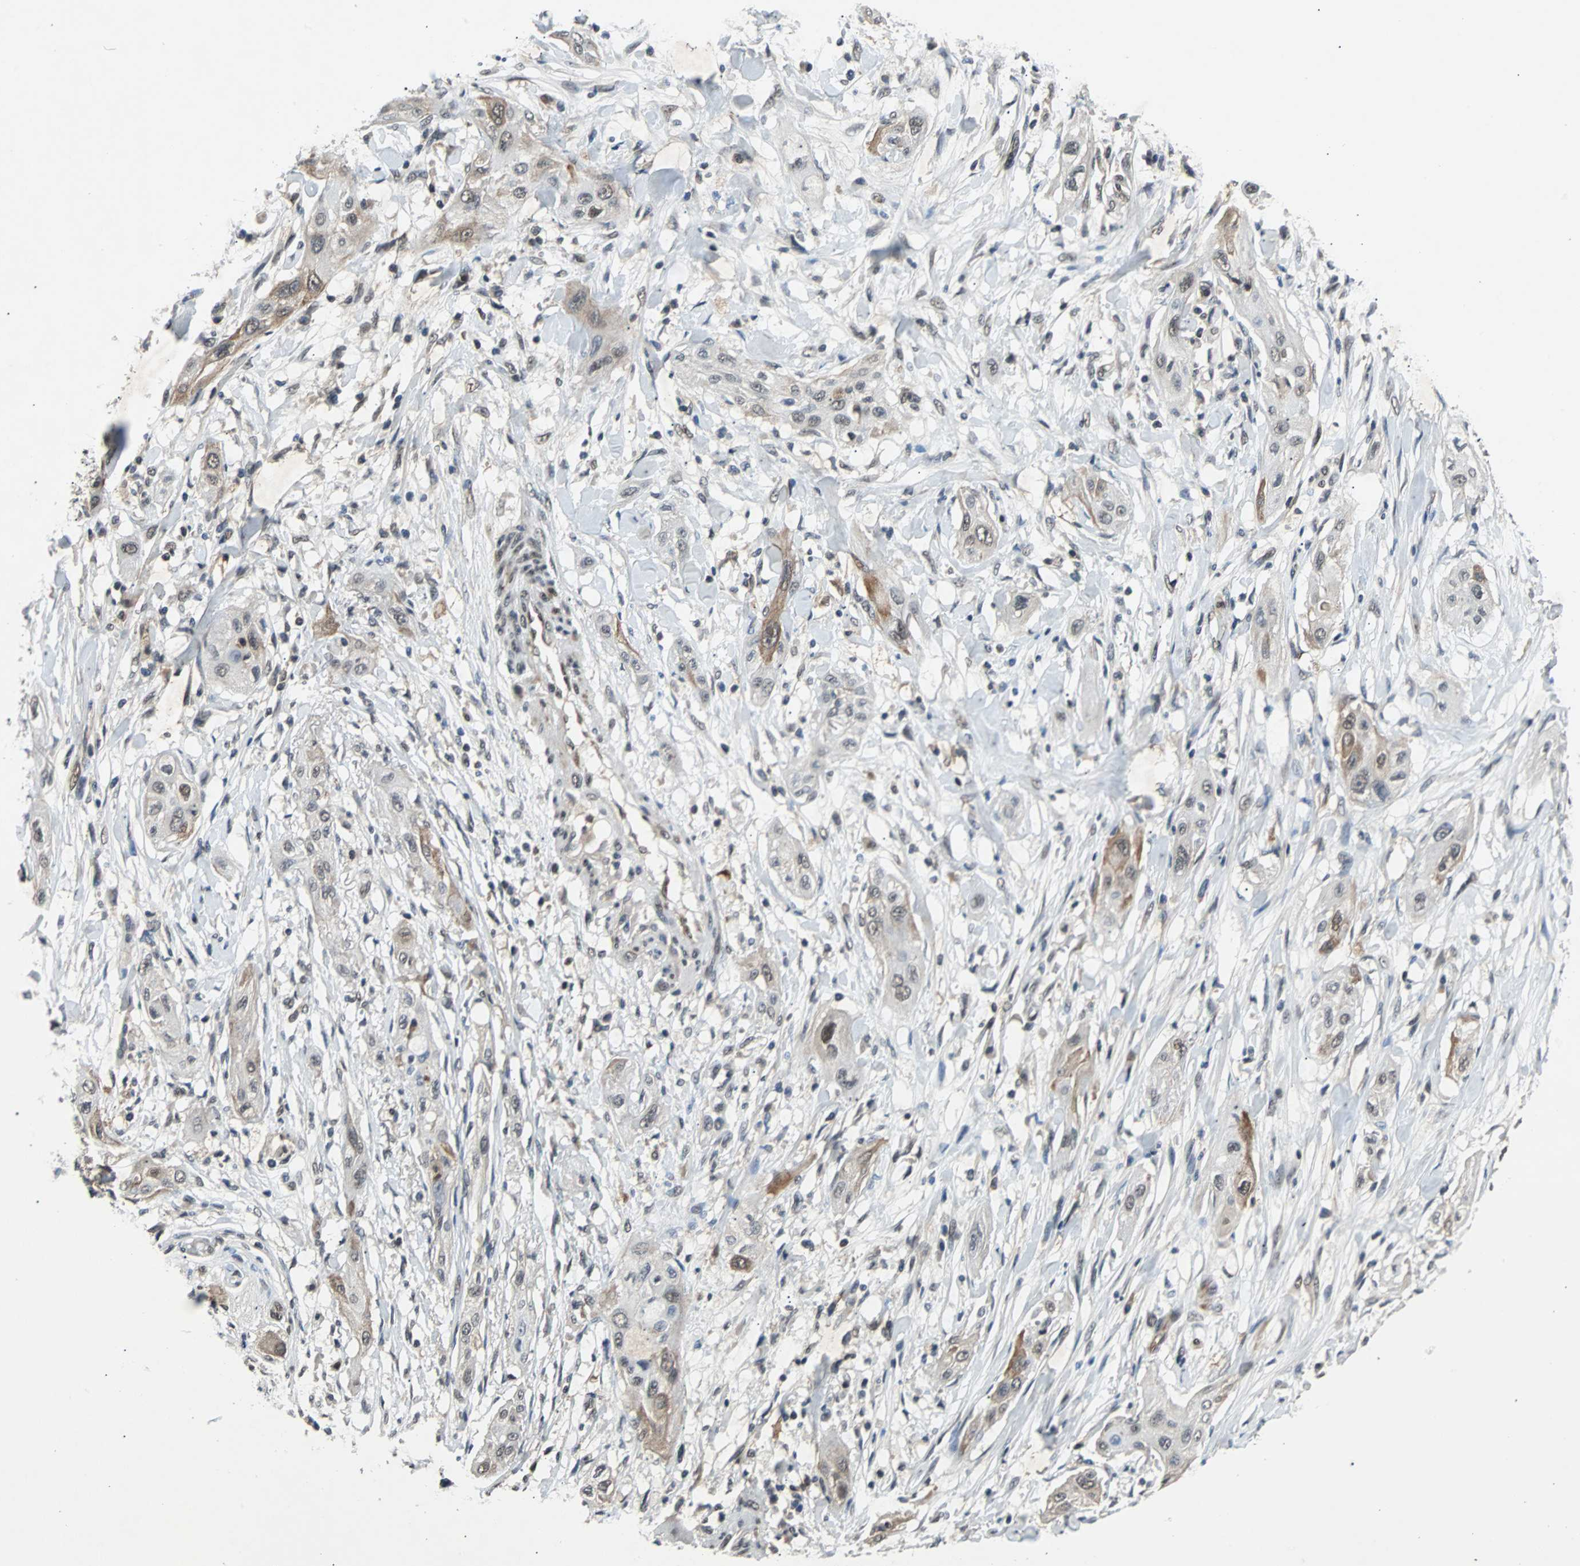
{"staining": {"intensity": "weak", "quantity": "25%-75%", "location": "cytoplasmic/membranous,nuclear"}, "tissue": "lung cancer", "cell_type": "Tumor cells", "image_type": "cancer", "snomed": [{"axis": "morphology", "description": "Squamous cell carcinoma, NOS"}, {"axis": "topography", "description": "Lung"}], "caption": "About 25%-75% of tumor cells in human lung squamous cell carcinoma demonstrate weak cytoplasmic/membranous and nuclear protein staining as visualized by brown immunohistochemical staining.", "gene": "PHC1", "patient": {"sex": "female", "age": 47}}